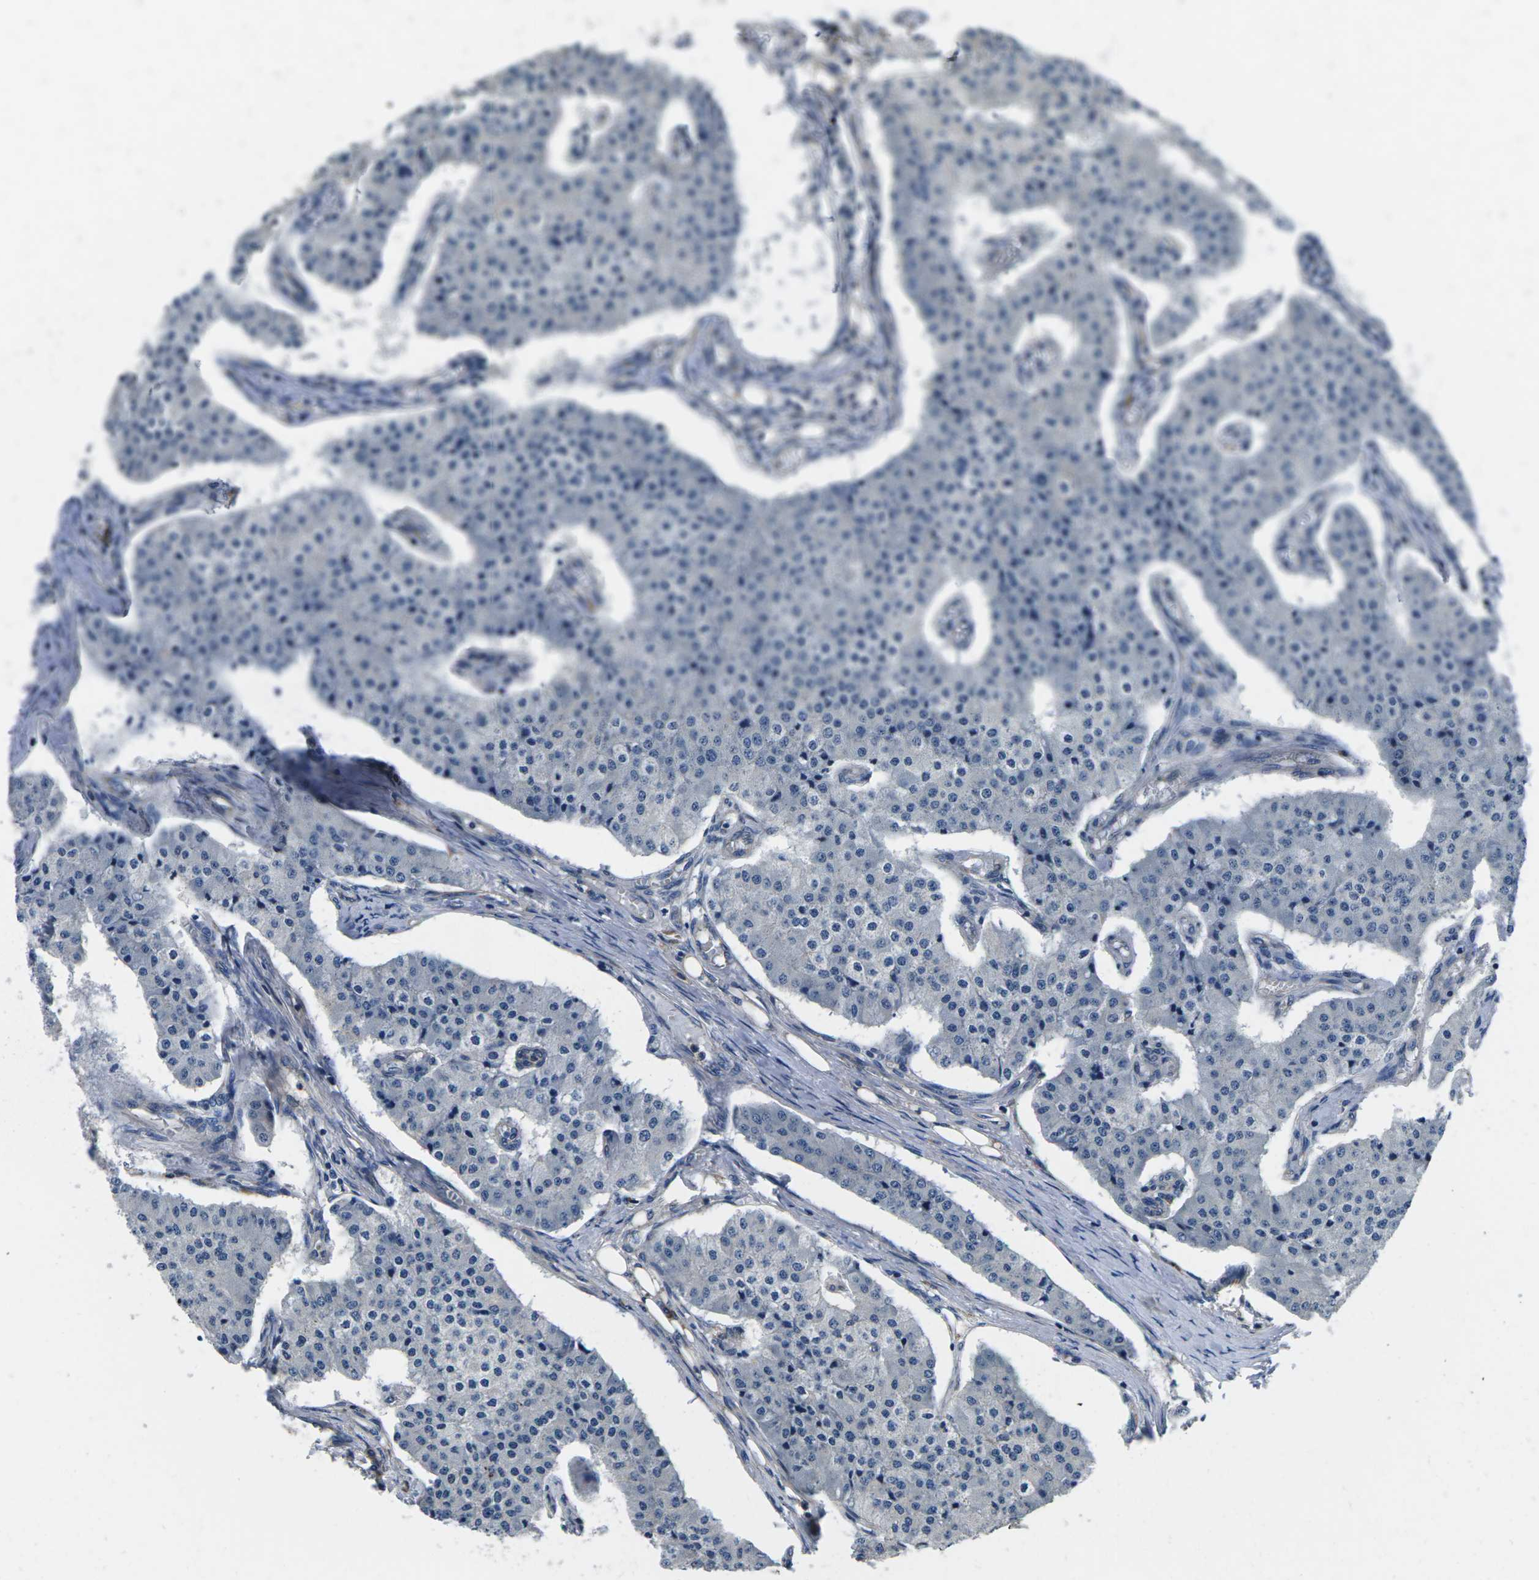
{"staining": {"intensity": "negative", "quantity": "none", "location": "none"}, "tissue": "carcinoid", "cell_type": "Tumor cells", "image_type": "cancer", "snomed": [{"axis": "morphology", "description": "Carcinoid, malignant, NOS"}, {"axis": "topography", "description": "Colon"}], "caption": "A high-resolution photomicrograph shows immunohistochemistry (IHC) staining of carcinoid, which demonstrates no significant expression in tumor cells.", "gene": "PLCE1", "patient": {"sex": "female", "age": 52}}